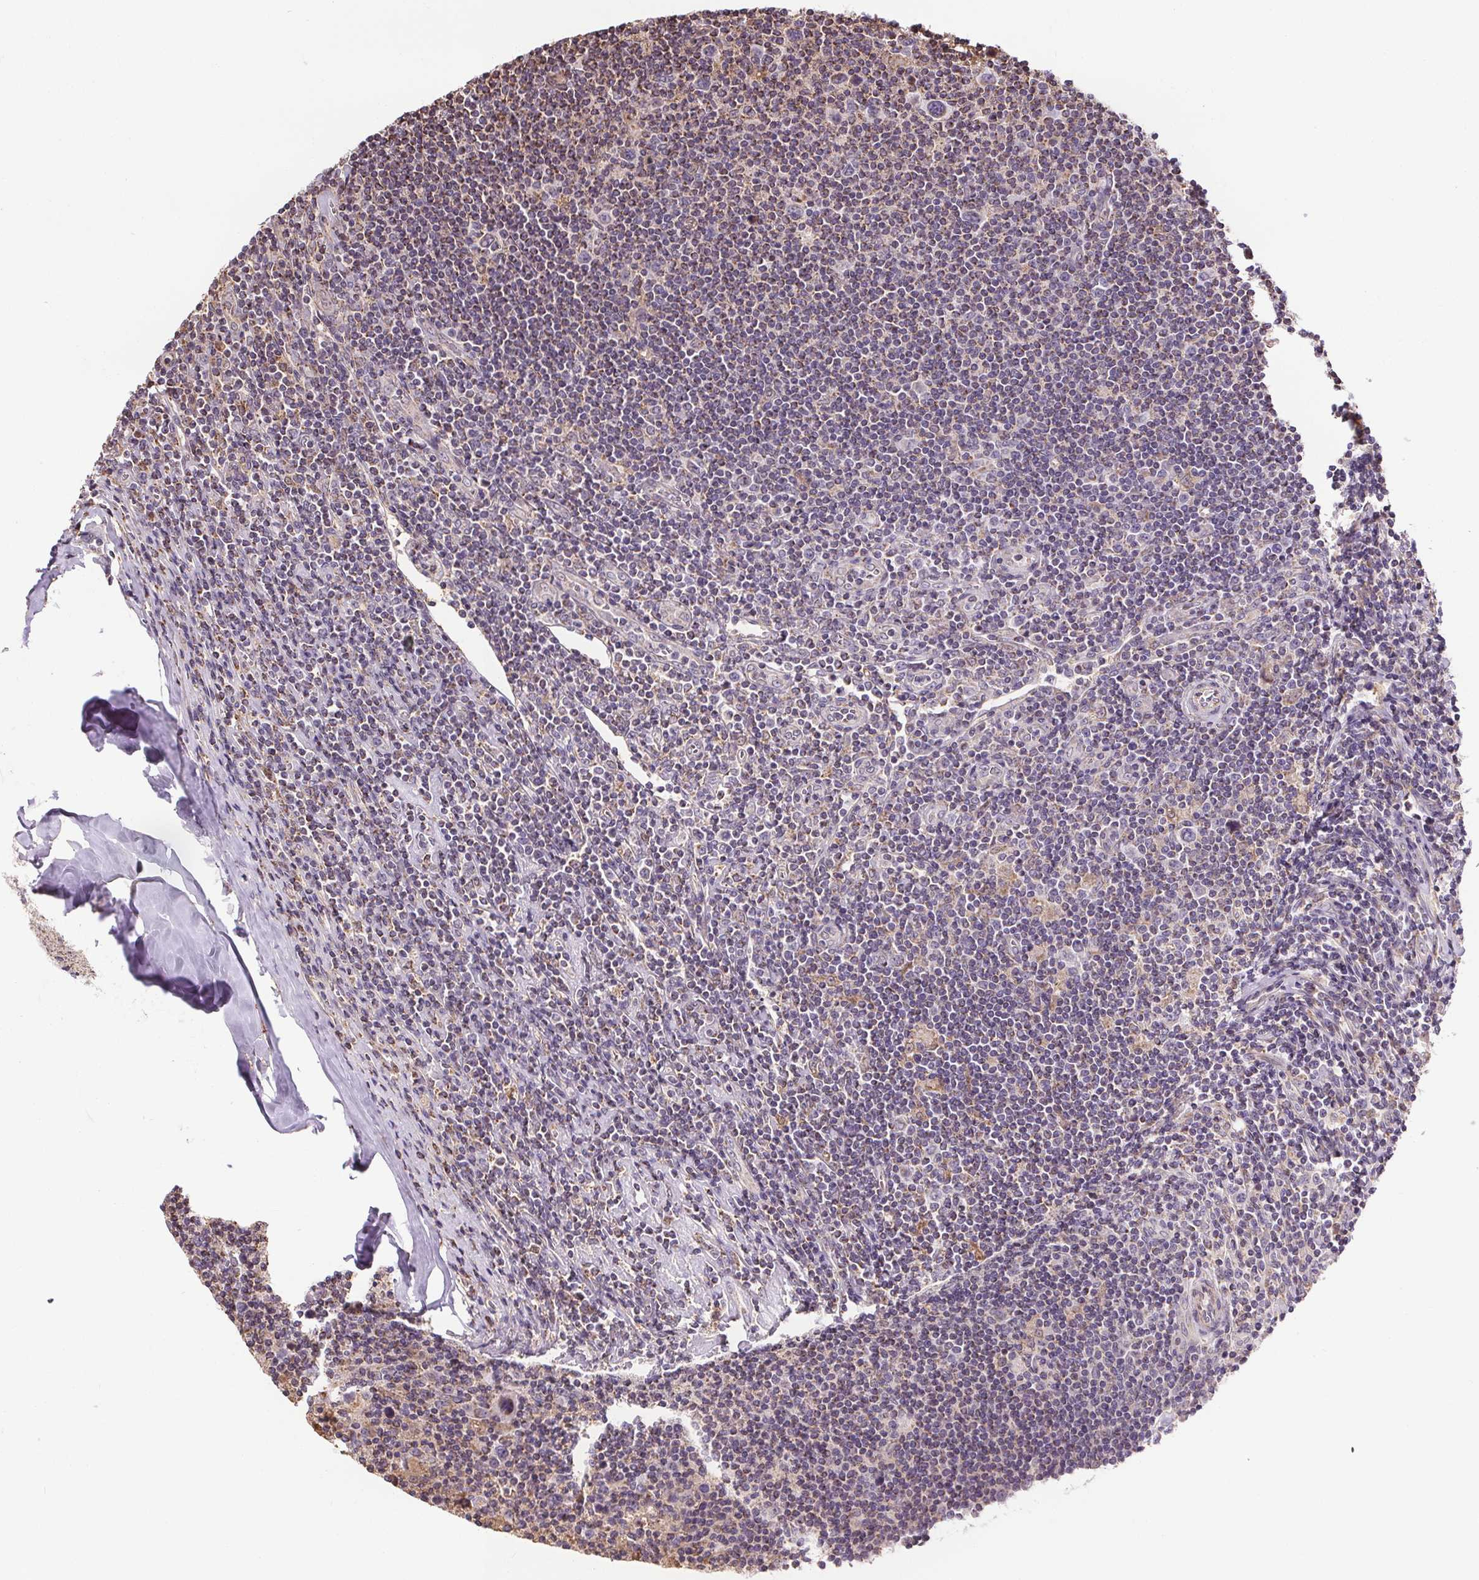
{"staining": {"intensity": "negative", "quantity": "none", "location": "none"}, "tissue": "lymphoma", "cell_type": "Tumor cells", "image_type": "cancer", "snomed": [{"axis": "morphology", "description": "Hodgkin's disease, NOS"}, {"axis": "topography", "description": "Lymph node"}], "caption": "Lymphoma stained for a protein using immunohistochemistry exhibits no positivity tumor cells.", "gene": "ZNF548", "patient": {"sex": "male", "age": 40}}